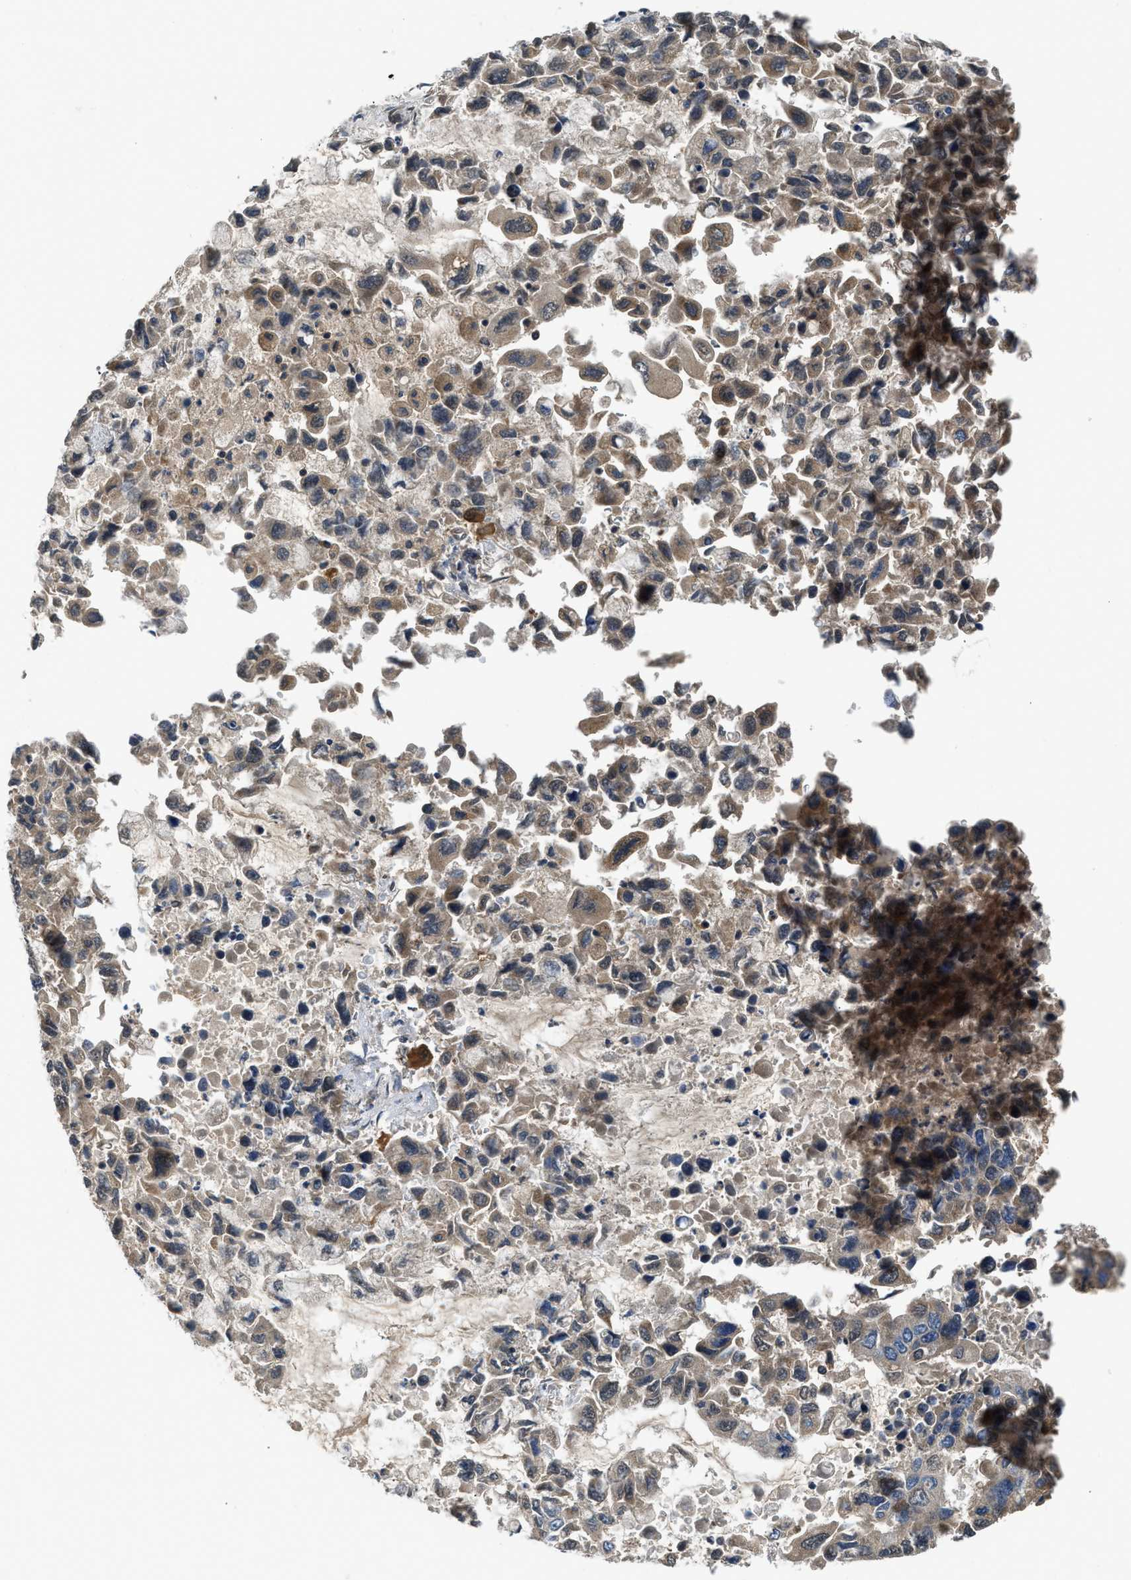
{"staining": {"intensity": "weak", "quantity": ">75%", "location": "cytoplasmic/membranous"}, "tissue": "lung cancer", "cell_type": "Tumor cells", "image_type": "cancer", "snomed": [{"axis": "morphology", "description": "Adenocarcinoma, NOS"}, {"axis": "topography", "description": "Lung"}], "caption": "Immunohistochemistry (IHC) micrograph of human lung adenocarcinoma stained for a protein (brown), which demonstrates low levels of weak cytoplasmic/membranous expression in about >75% of tumor cells.", "gene": "PAFAH2", "patient": {"sex": "male", "age": 64}}